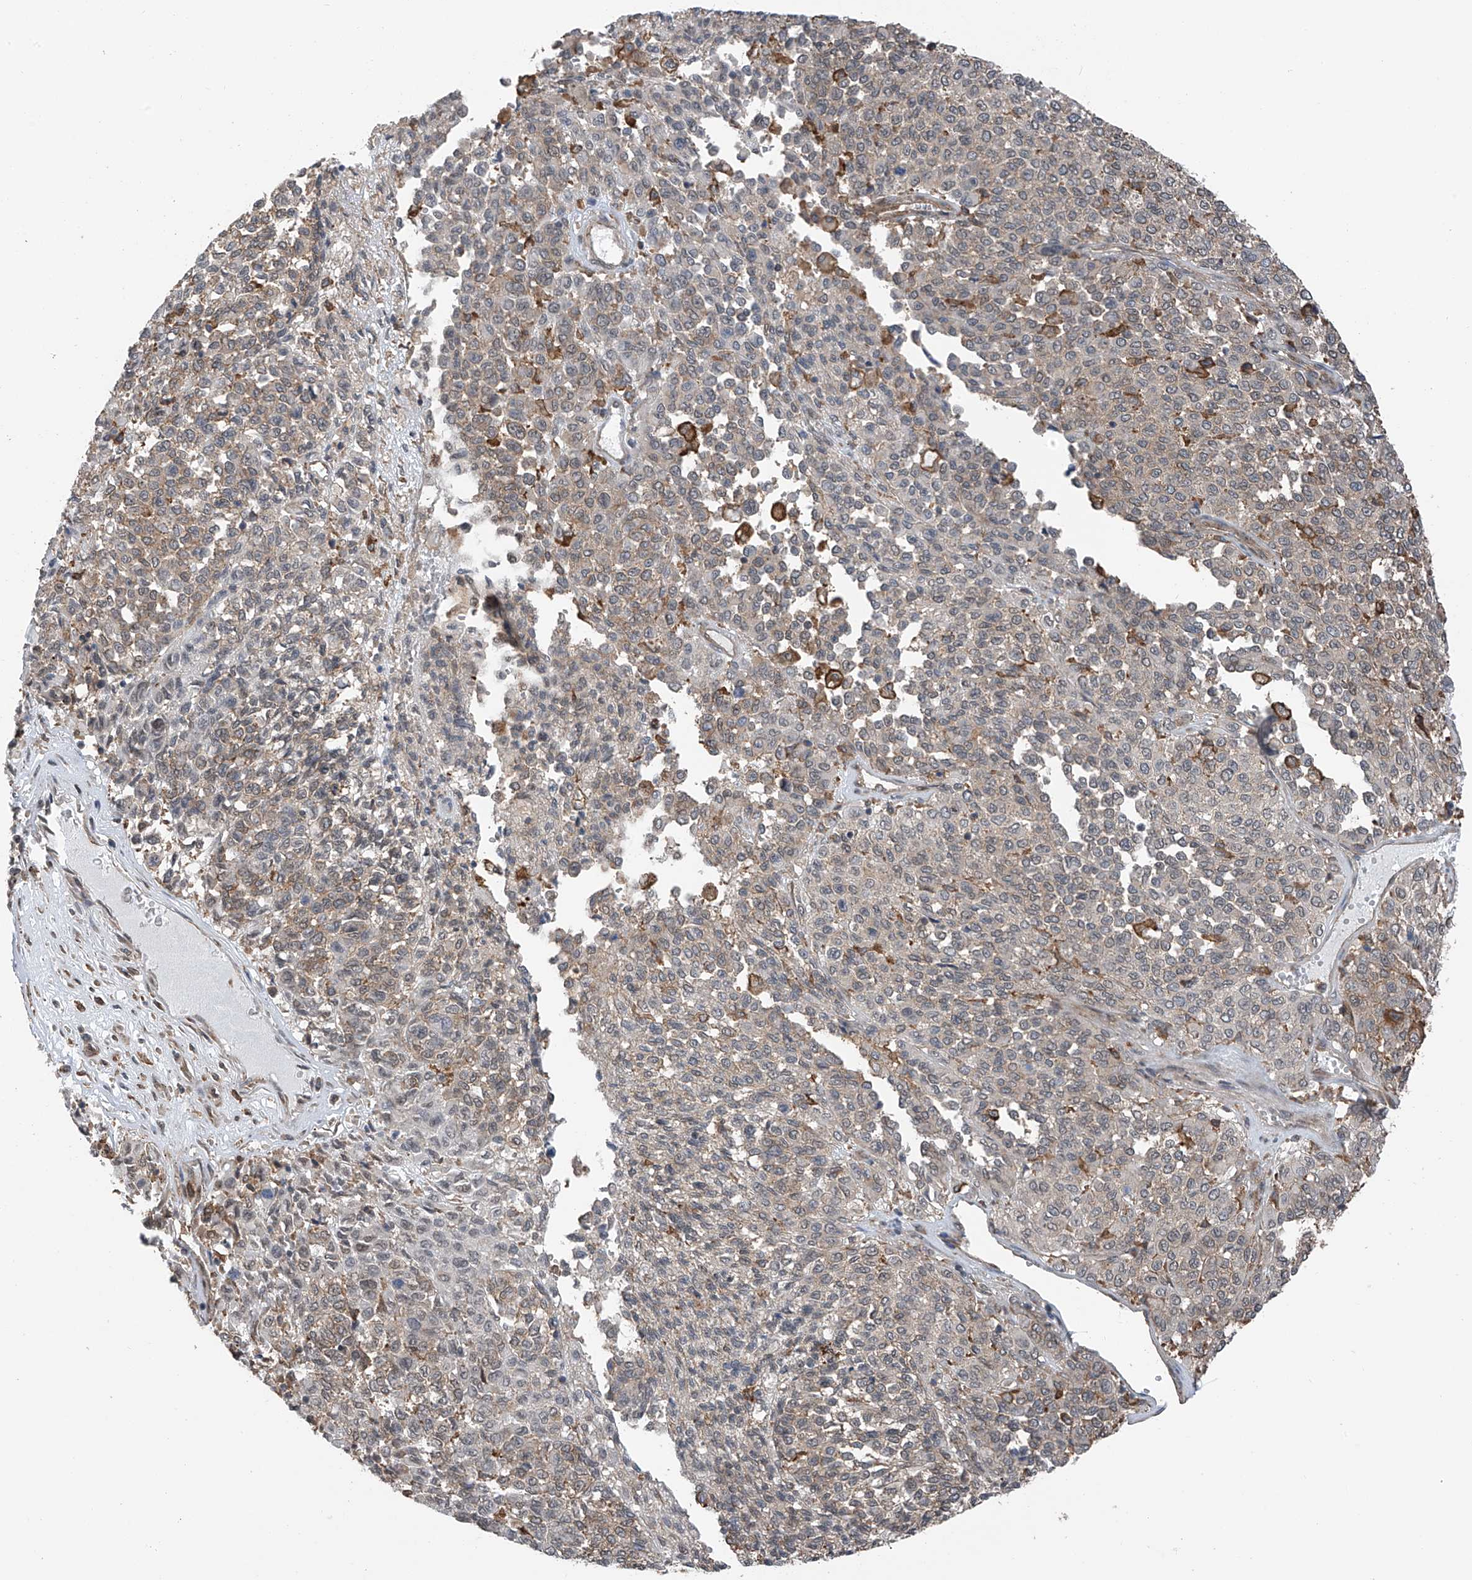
{"staining": {"intensity": "weak", "quantity": "<25%", "location": "cytoplasmic/membranous"}, "tissue": "melanoma", "cell_type": "Tumor cells", "image_type": "cancer", "snomed": [{"axis": "morphology", "description": "Malignant melanoma, Metastatic site"}, {"axis": "topography", "description": "Pancreas"}], "caption": "A high-resolution image shows immunohistochemistry staining of melanoma, which exhibits no significant positivity in tumor cells. (Immunohistochemistry (ihc), brightfield microscopy, high magnification).", "gene": "ZNF189", "patient": {"sex": "female", "age": 30}}